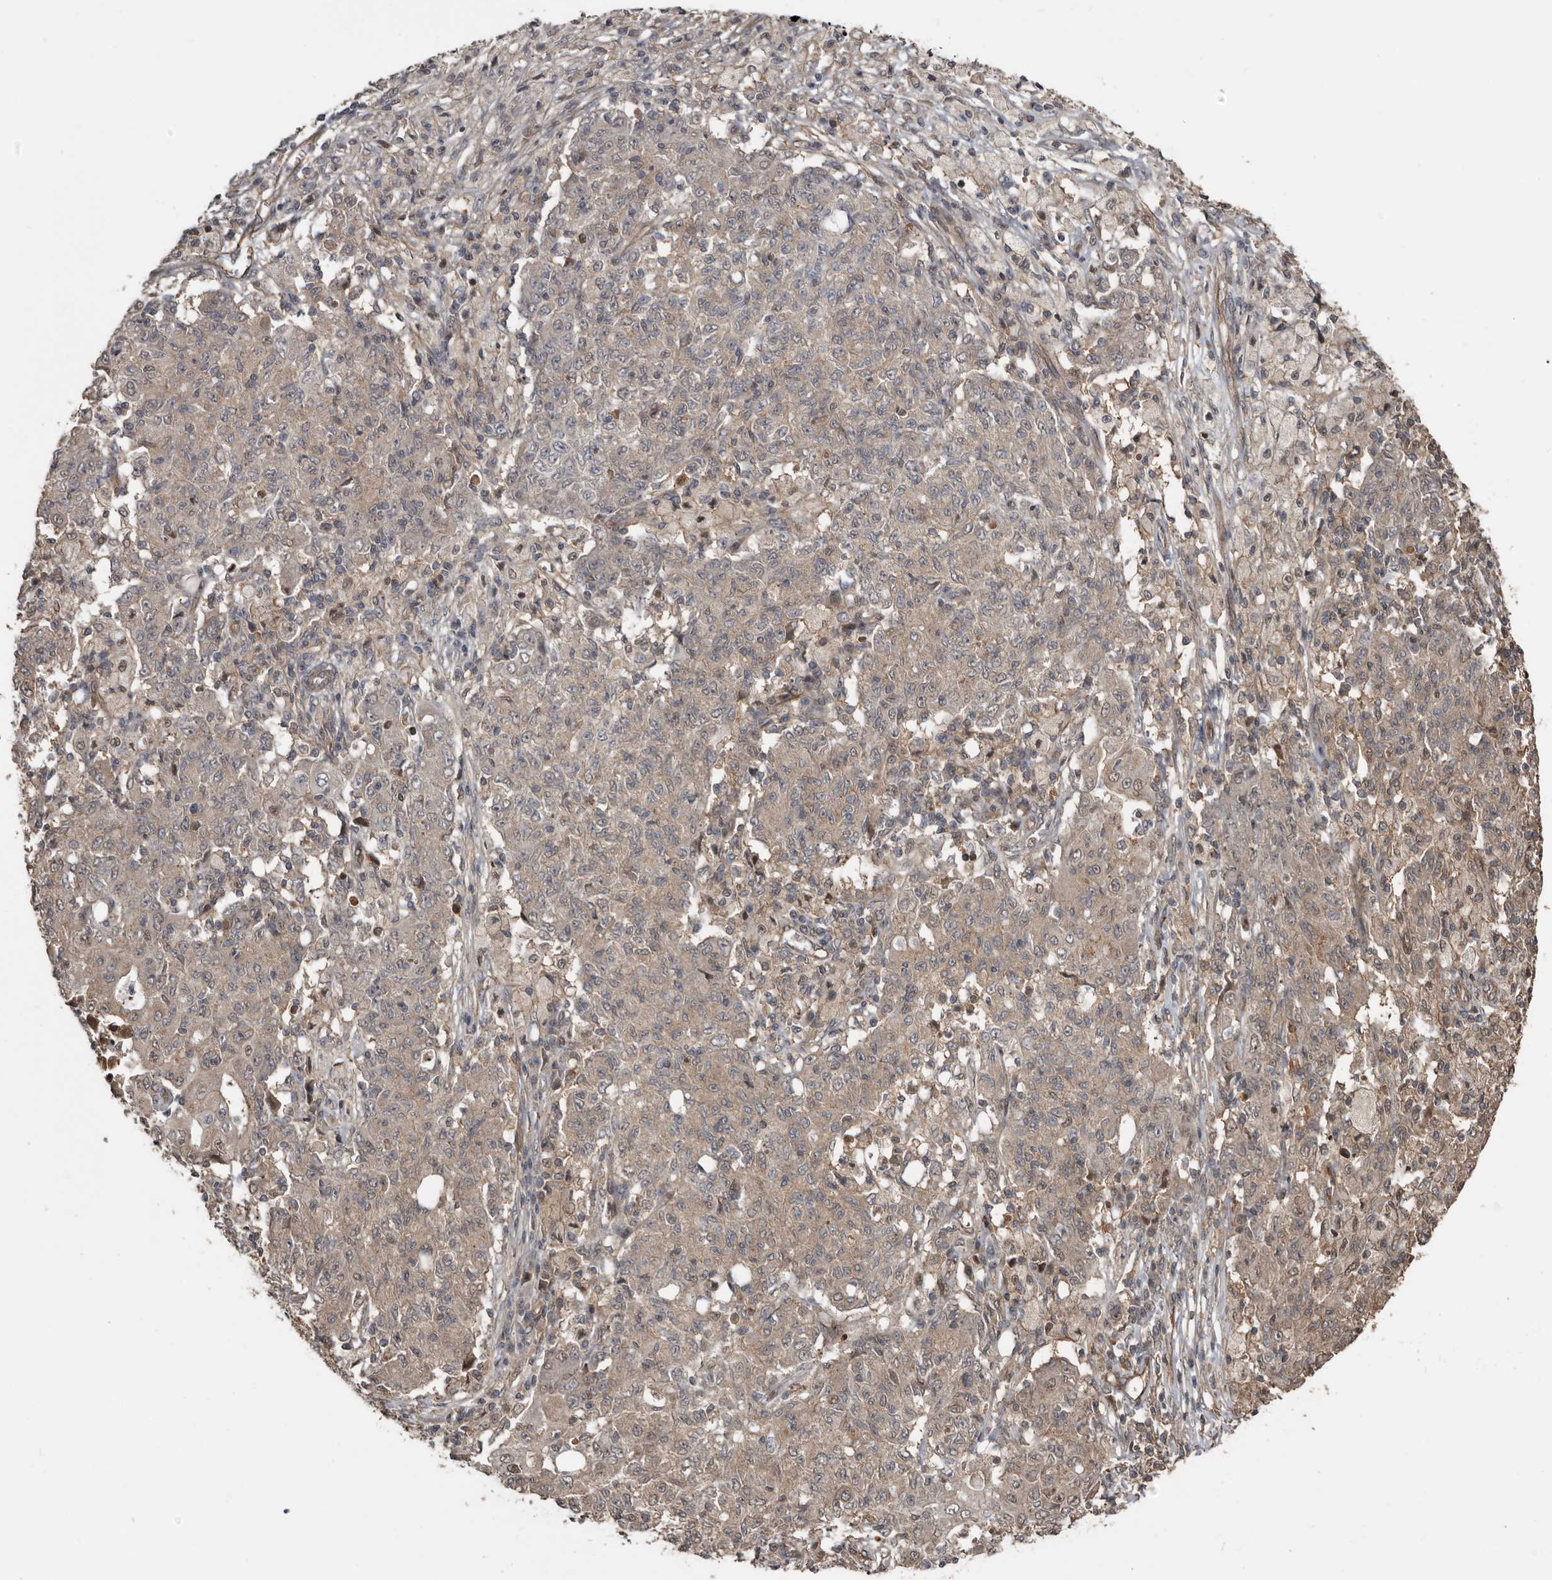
{"staining": {"intensity": "weak", "quantity": "25%-75%", "location": "cytoplasmic/membranous"}, "tissue": "ovarian cancer", "cell_type": "Tumor cells", "image_type": "cancer", "snomed": [{"axis": "morphology", "description": "Carcinoma, endometroid"}, {"axis": "topography", "description": "Ovary"}], "caption": "Immunohistochemical staining of human ovarian cancer displays low levels of weak cytoplasmic/membranous protein staining in about 25%-75% of tumor cells.", "gene": "EXOC3L1", "patient": {"sex": "female", "age": 42}}